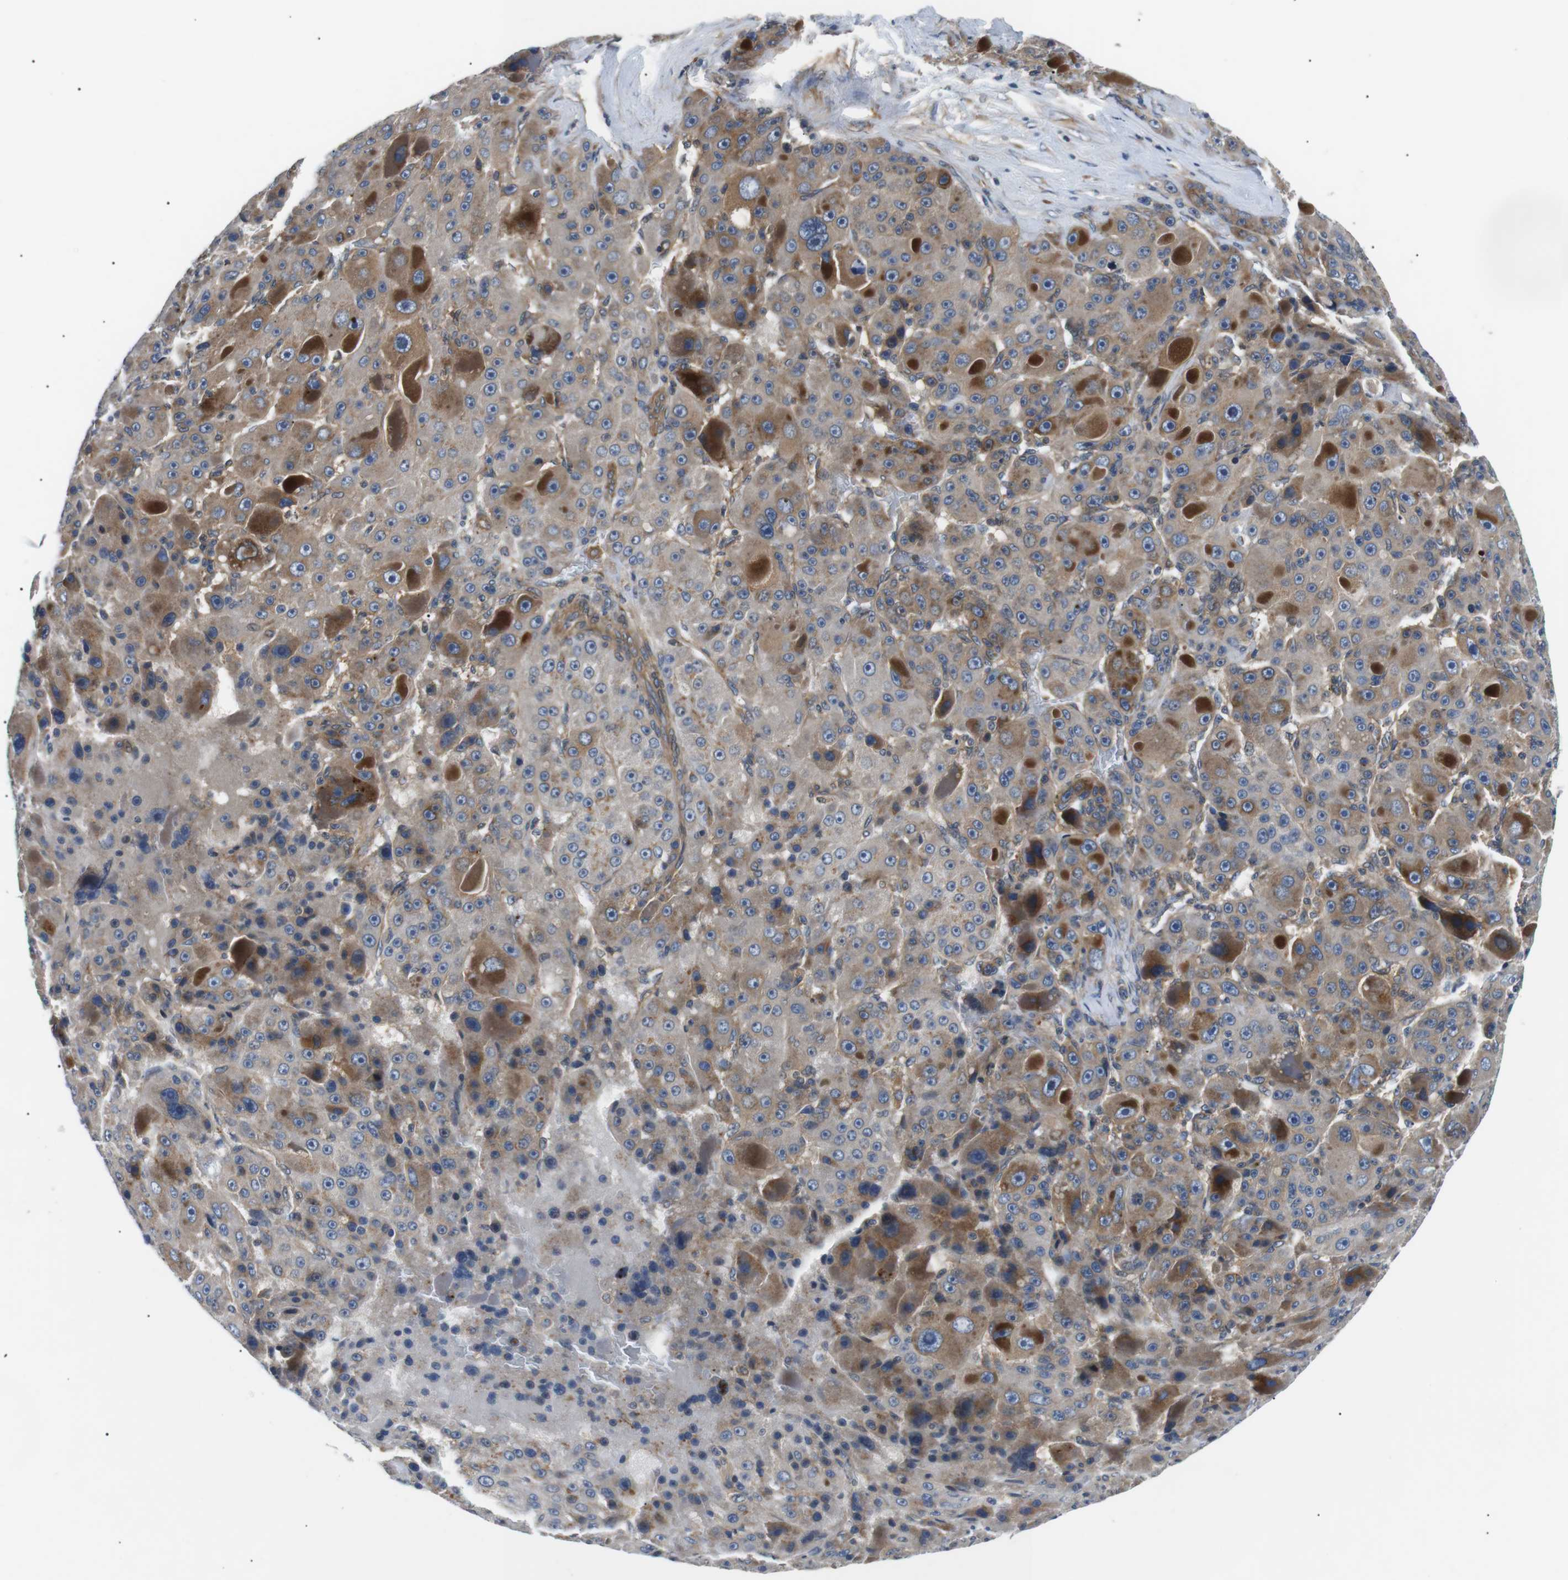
{"staining": {"intensity": "moderate", "quantity": "25%-75%", "location": "cytoplasmic/membranous"}, "tissue": "liver cancer", "cell_type": "Tumor cells", "image_type": "cancer", "snomed": [{"axis": "morphology", "description": "Carcinoma, Hepatocellular, NOS"}, {"axis": "topography", "description": "Liver"}], "caption": "Immunohistochemical staining of hepatocellular carcinoma (liver) demonstrates medium levels of moderate cytoplasmic/membranous expression in approximately 25%-75% of tumor cells. (Brightfield microscopy of DAB IHC at high magnification).", "gene": "DIPK1A", "patient": {"sex": "male", "age": 76}}